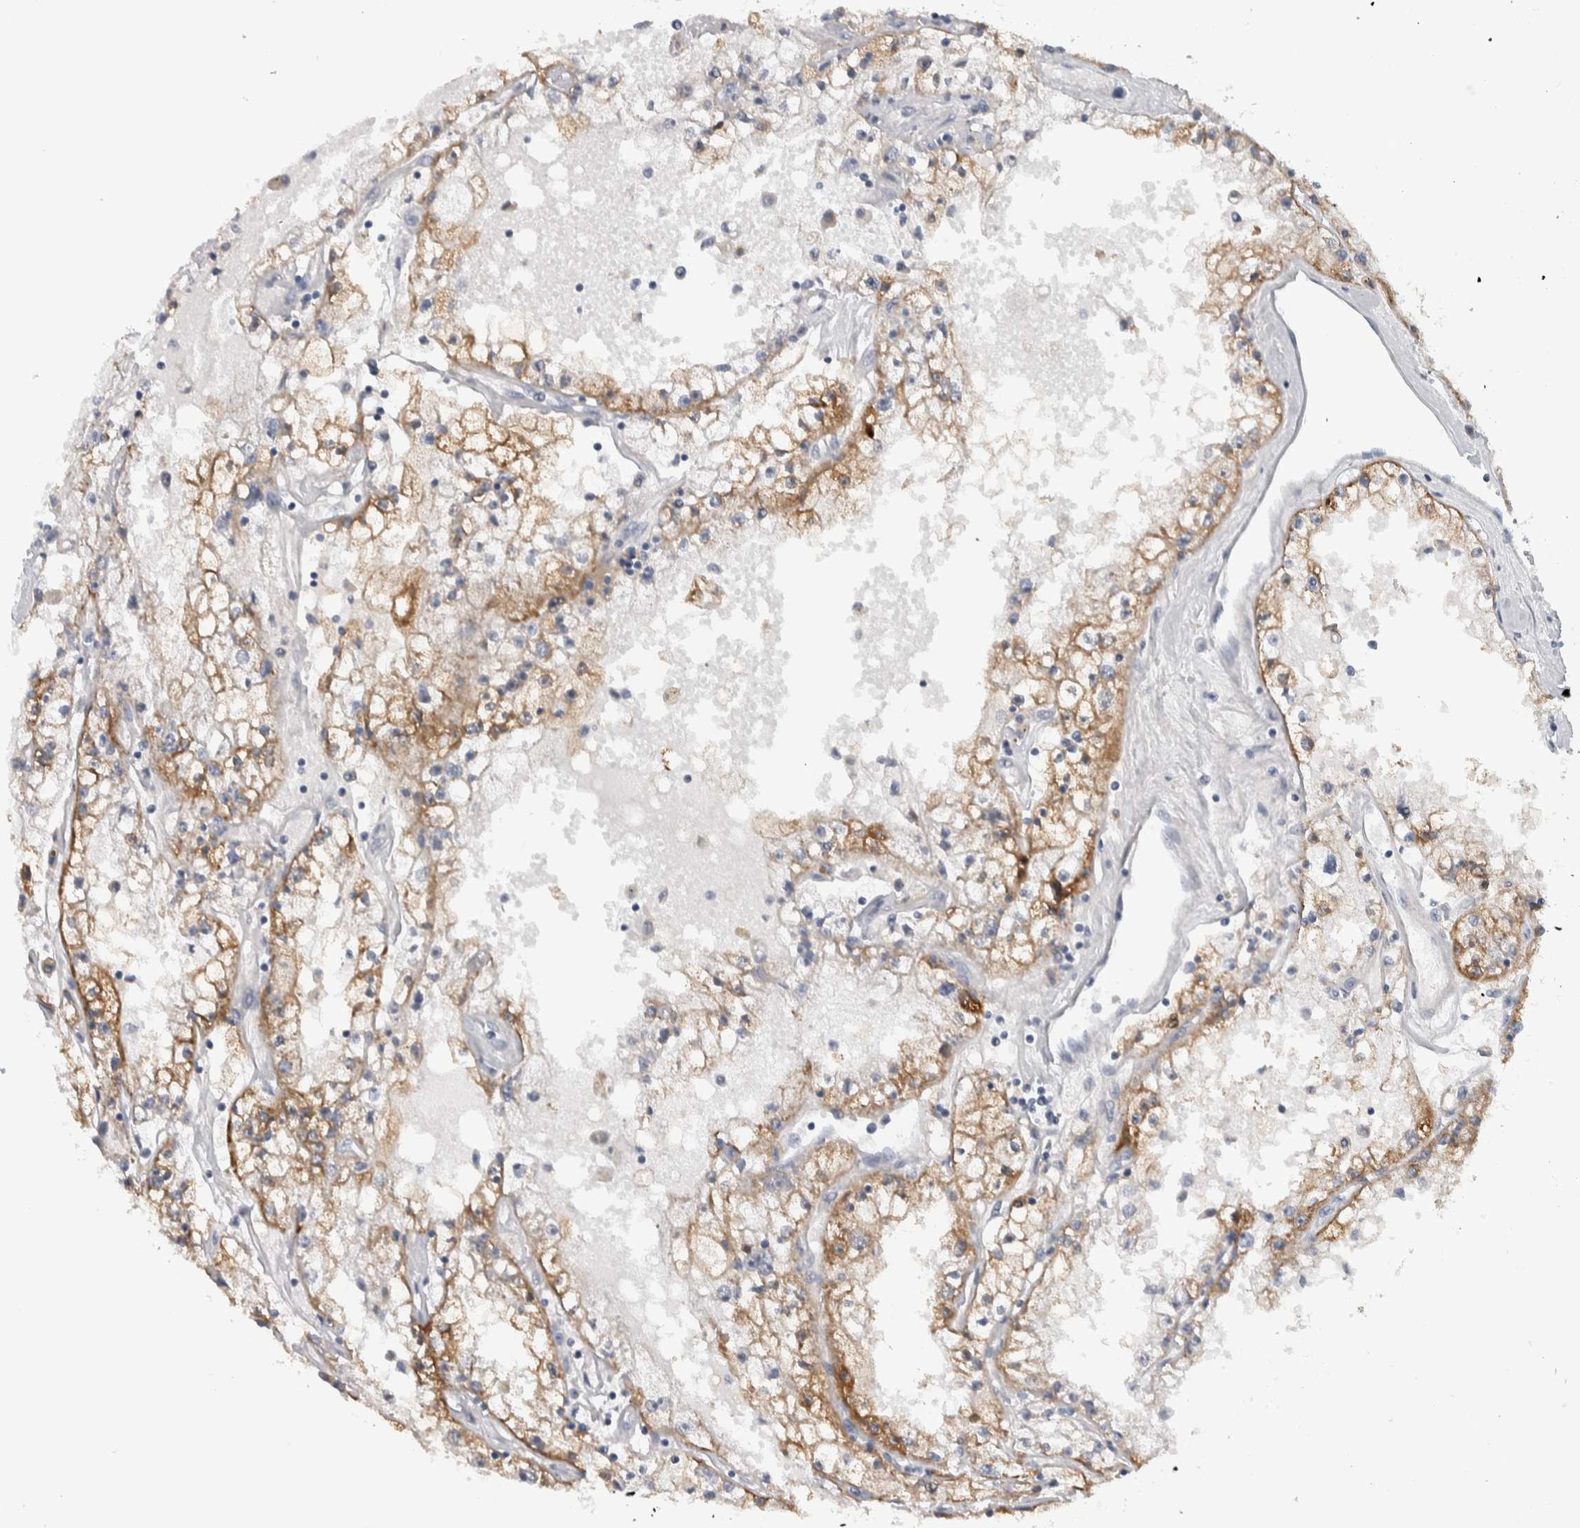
{"staining": {"intensity": "moderate", "quantity": ">75%", "location": "cytoplasmic/membranous"}, "tissue": "renal cancer", "cell_type": "Tumor cells", "image_type": "cancer", "snomed": [{"axis": "morphology", "description": "Adenocarcinoma, NOS"}, {"axis": "topography", "description": "Kidney"}], "caption": "Approximately >75% of tumor cells in adenocarcinoma (renal) reveal moderate cytoplasmic/membranous protein staining as visualized by brown immunohistochemical staining.", "gene": "PRRG4", "patient": {"sex": "male", "age": 56}}